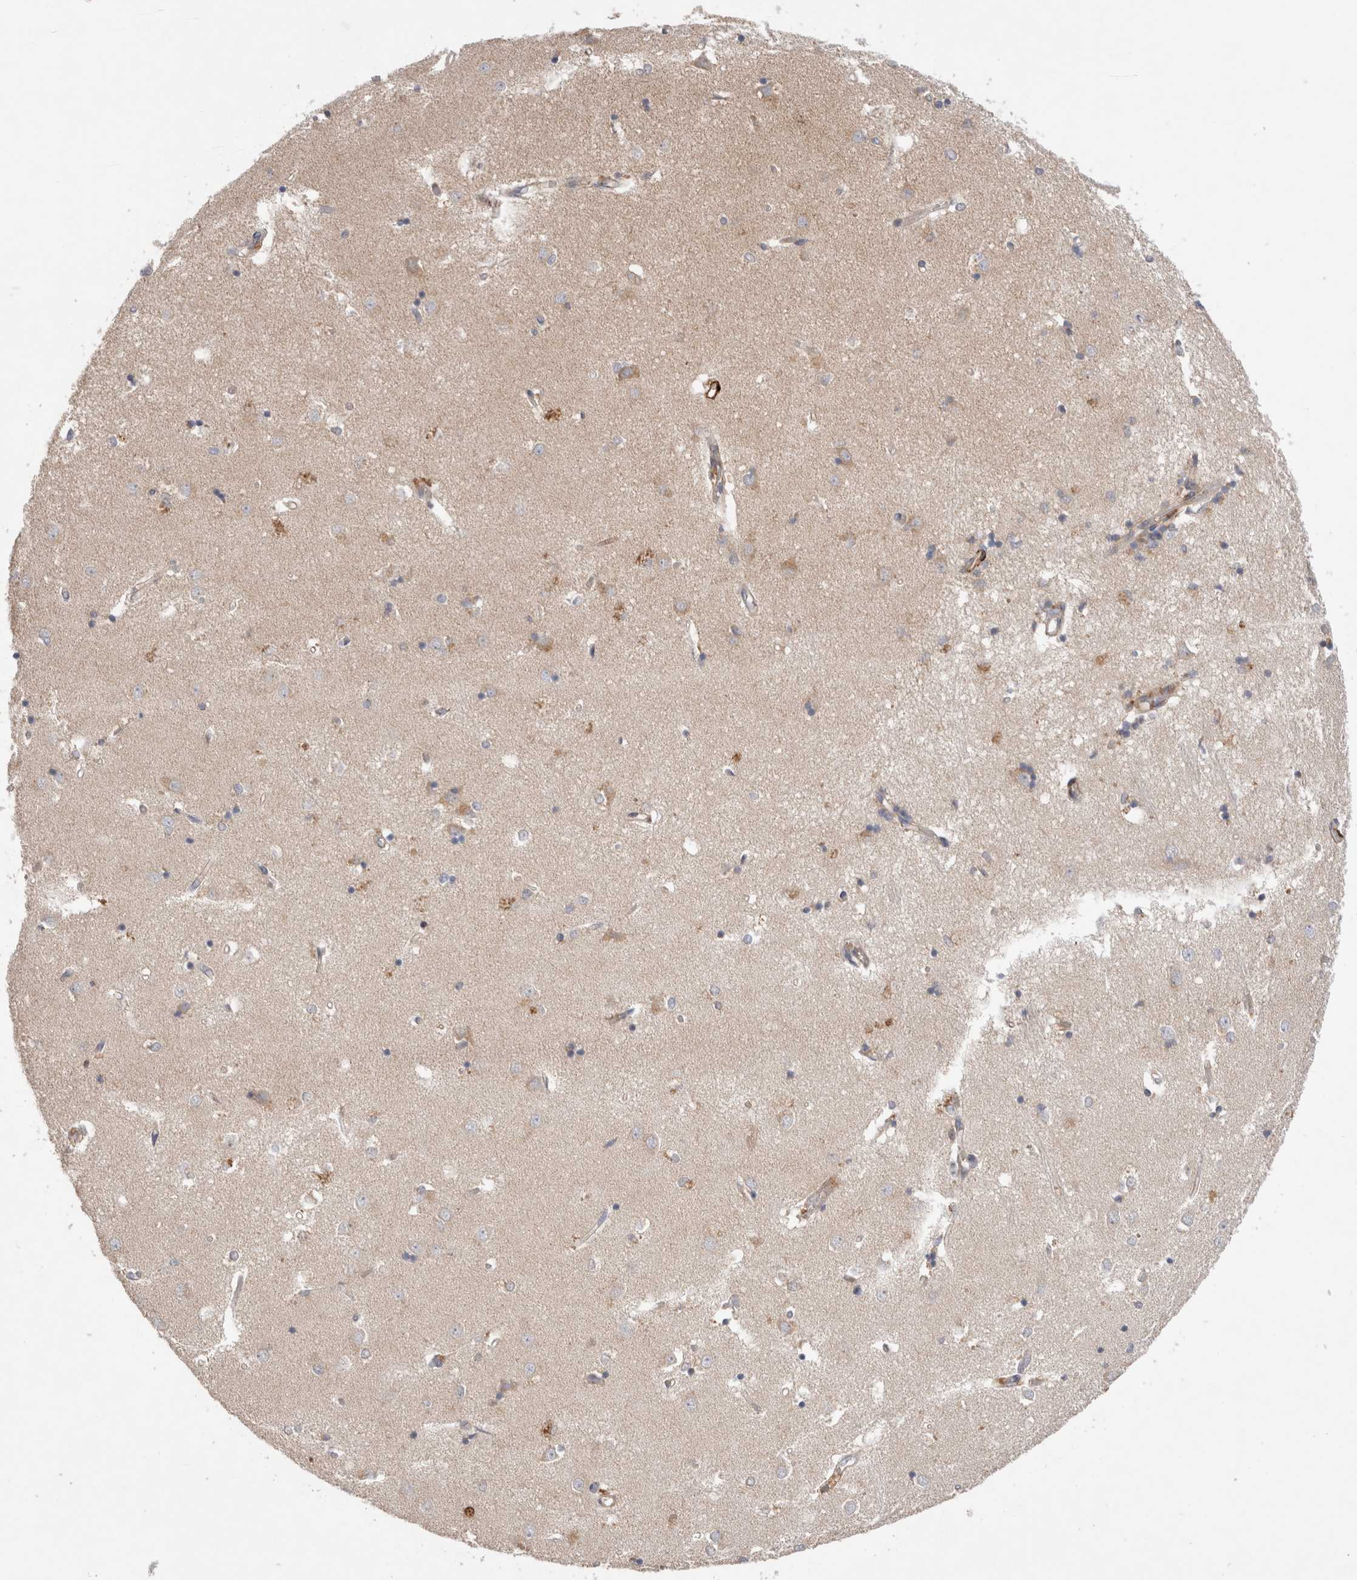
{"staining": {"intensity": "negative", "quantity": "none", "location": "none"}, "tissue": "caudate", "cell_type": "Glial cells", "image_type": "normal", "snomed": [{"axis": "morphology", "description": "Normal tissue, NOS"}, {"axis": "topography", "description": "Lateral ventricle wall"}], "caption": "Immunohistochemical staining of unremarkable human caudate demonstrates no significant positivity in glial cells. The staining is performed using DAB brown chromogen with nuclei counter-stained in using hematoxylin.", "gene": "TBC1D16", "patient": {"sex": "male", "age": 45}}